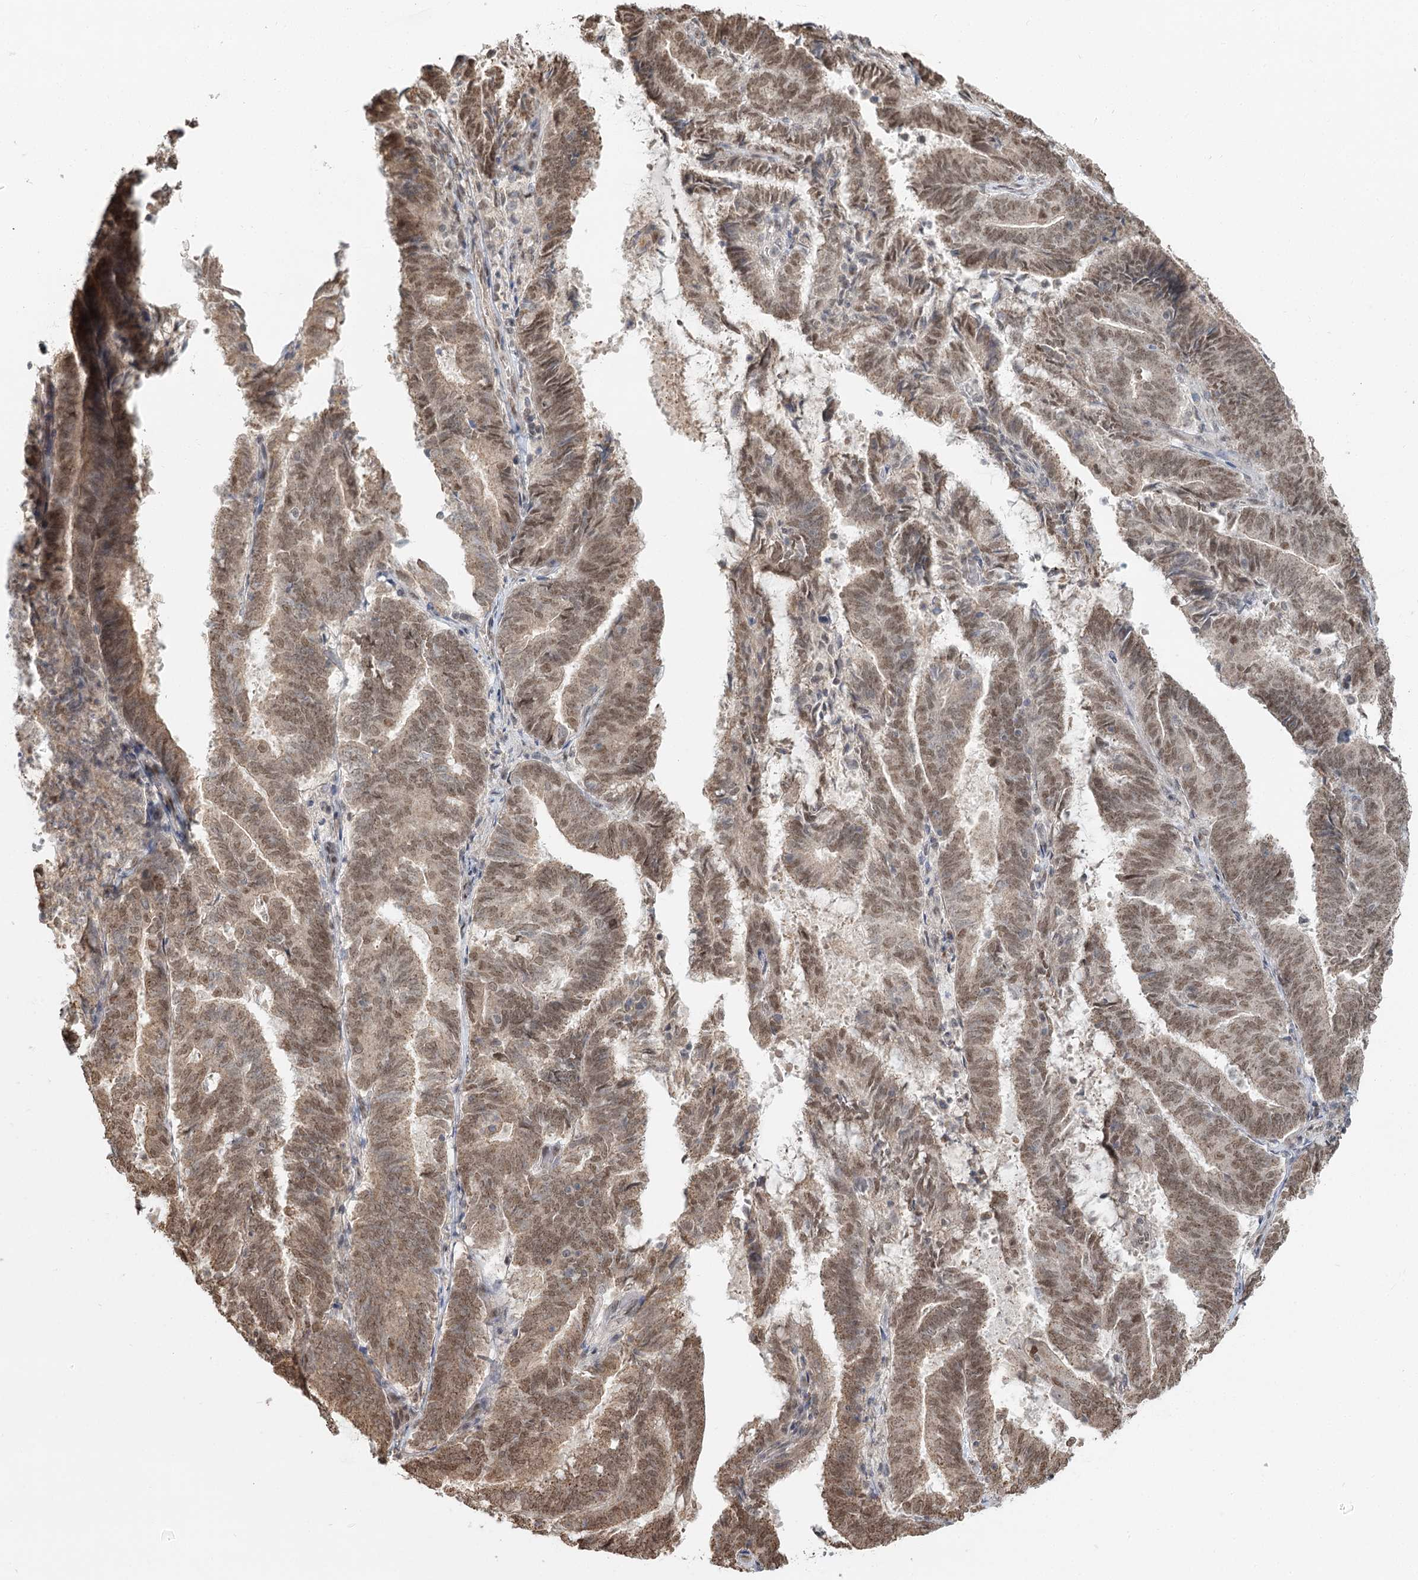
{"staining": {"intensity": "weak", "quantity": "25%-75%", "location": "cytoplasmic/membranous,nuclear"}, "tissue": "endometrial cancer", "cell_type": "Tumor cells", "image_type": "cancer", "snomed": [{"axis": "morphology", "description": "Adenocarcinoma, NOS"}, {"axis": "topography", "description": "Endometrium"}], "caption": "A high-resolution photomicrograph shows IHC staining of endometrial adenocarcinoma, which displays weak cytoplasmic/membranous and nuclear staining in approximately 25%-75% of tumor cells.", "gene": "GPALPP1", "patient": {"sex": "female", "age": 80}}